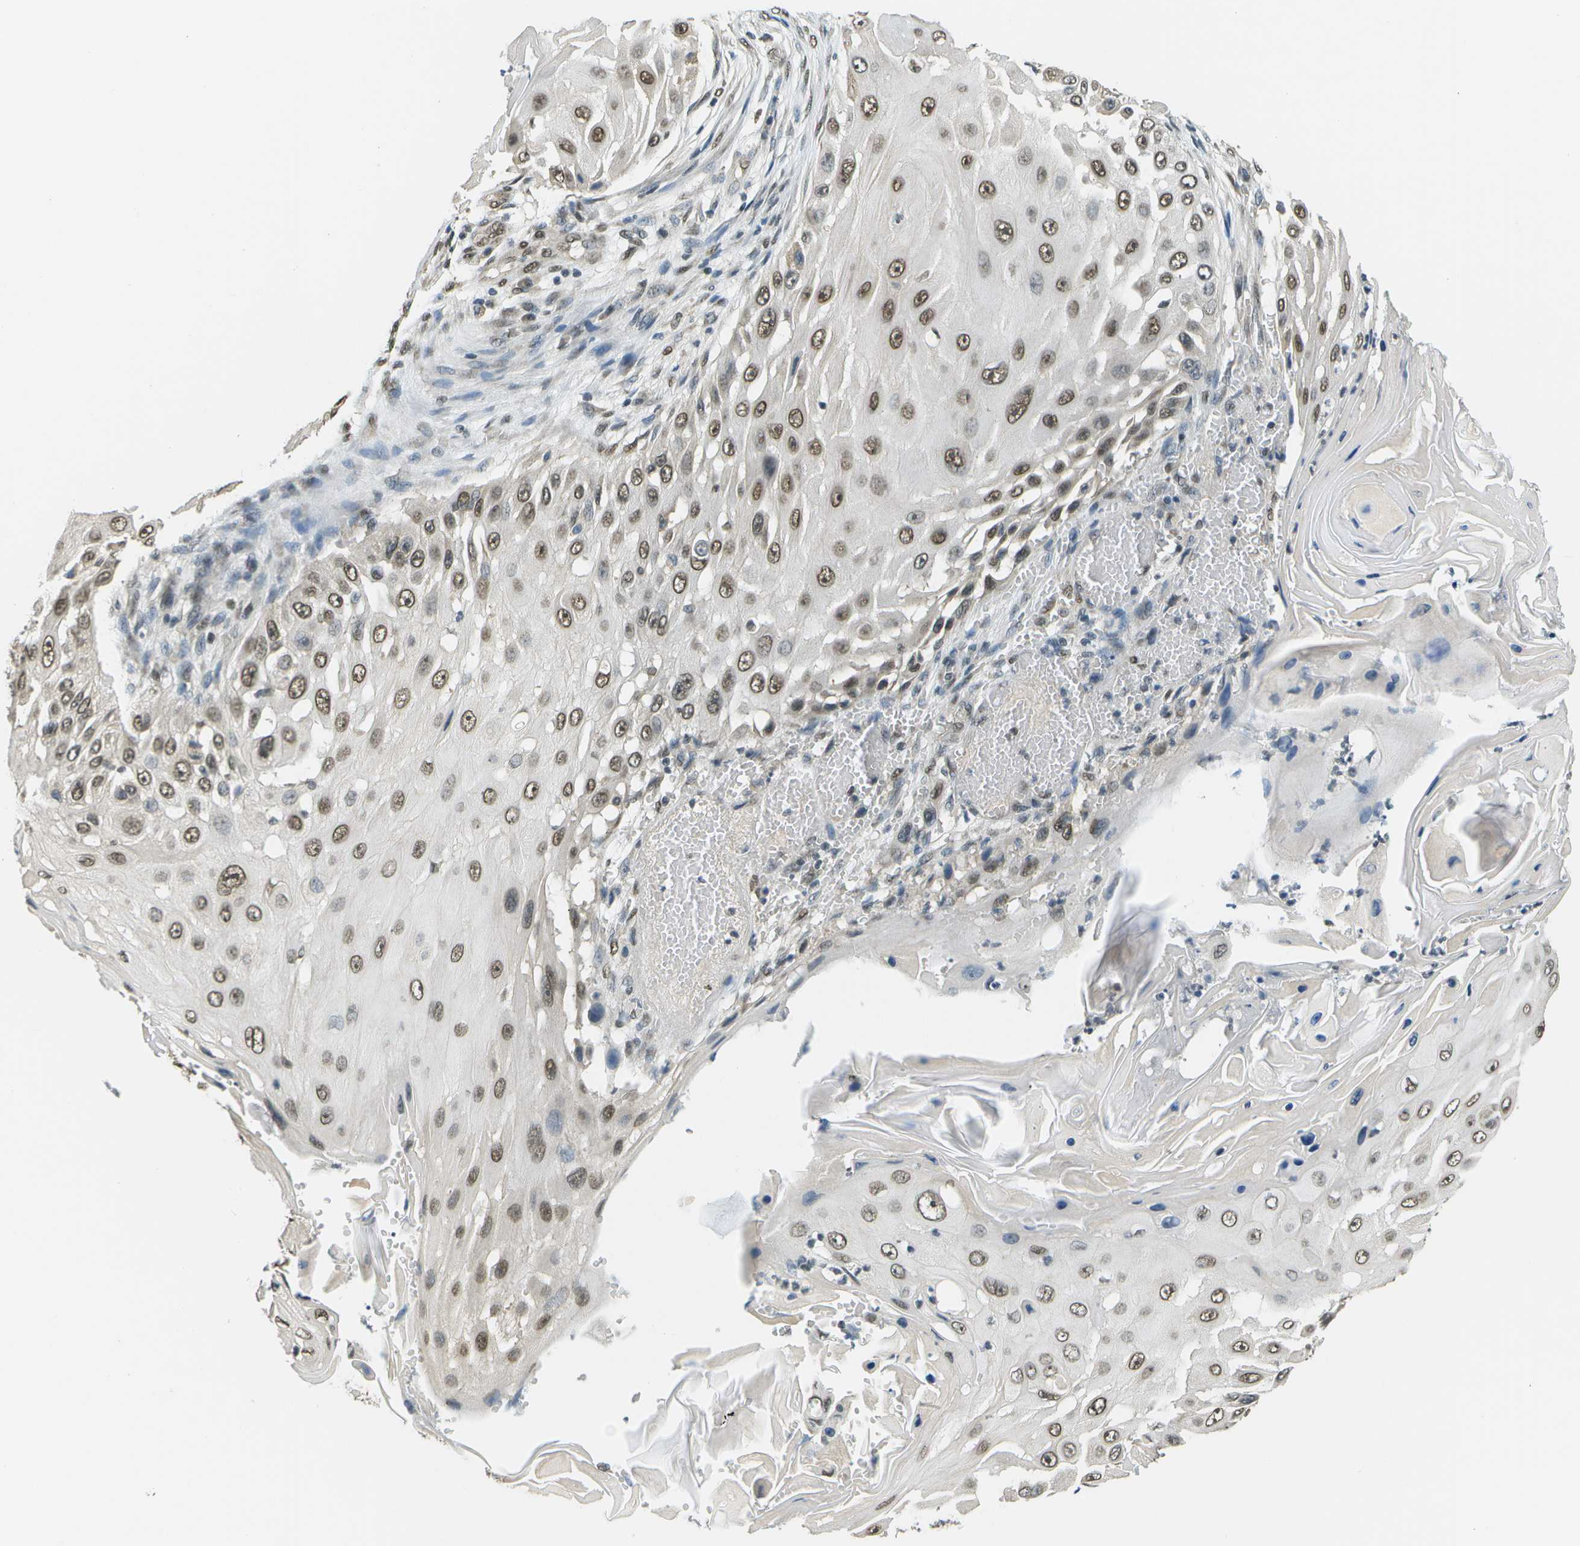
{"staining": {"intensity": "moderate", "quantity": ">75%", "location": "nuclear"}, "tissue": "skin cancer", "cell_type": "Tumor cells", "image_type": "cancer", "snomed": [{"axis": "morphology", "description": "Squamous cell carcinoma, NOS"}, {"axis": "topography", "description": "Skin"}], "caption": "Human squamous cell carcinoma (skin) stained with a brown dye shows moderate nuclear positive staining in approximately >75% of tumor cells.", "gene": "ABL2", "patient": {"sex": "female", "age": 44}}